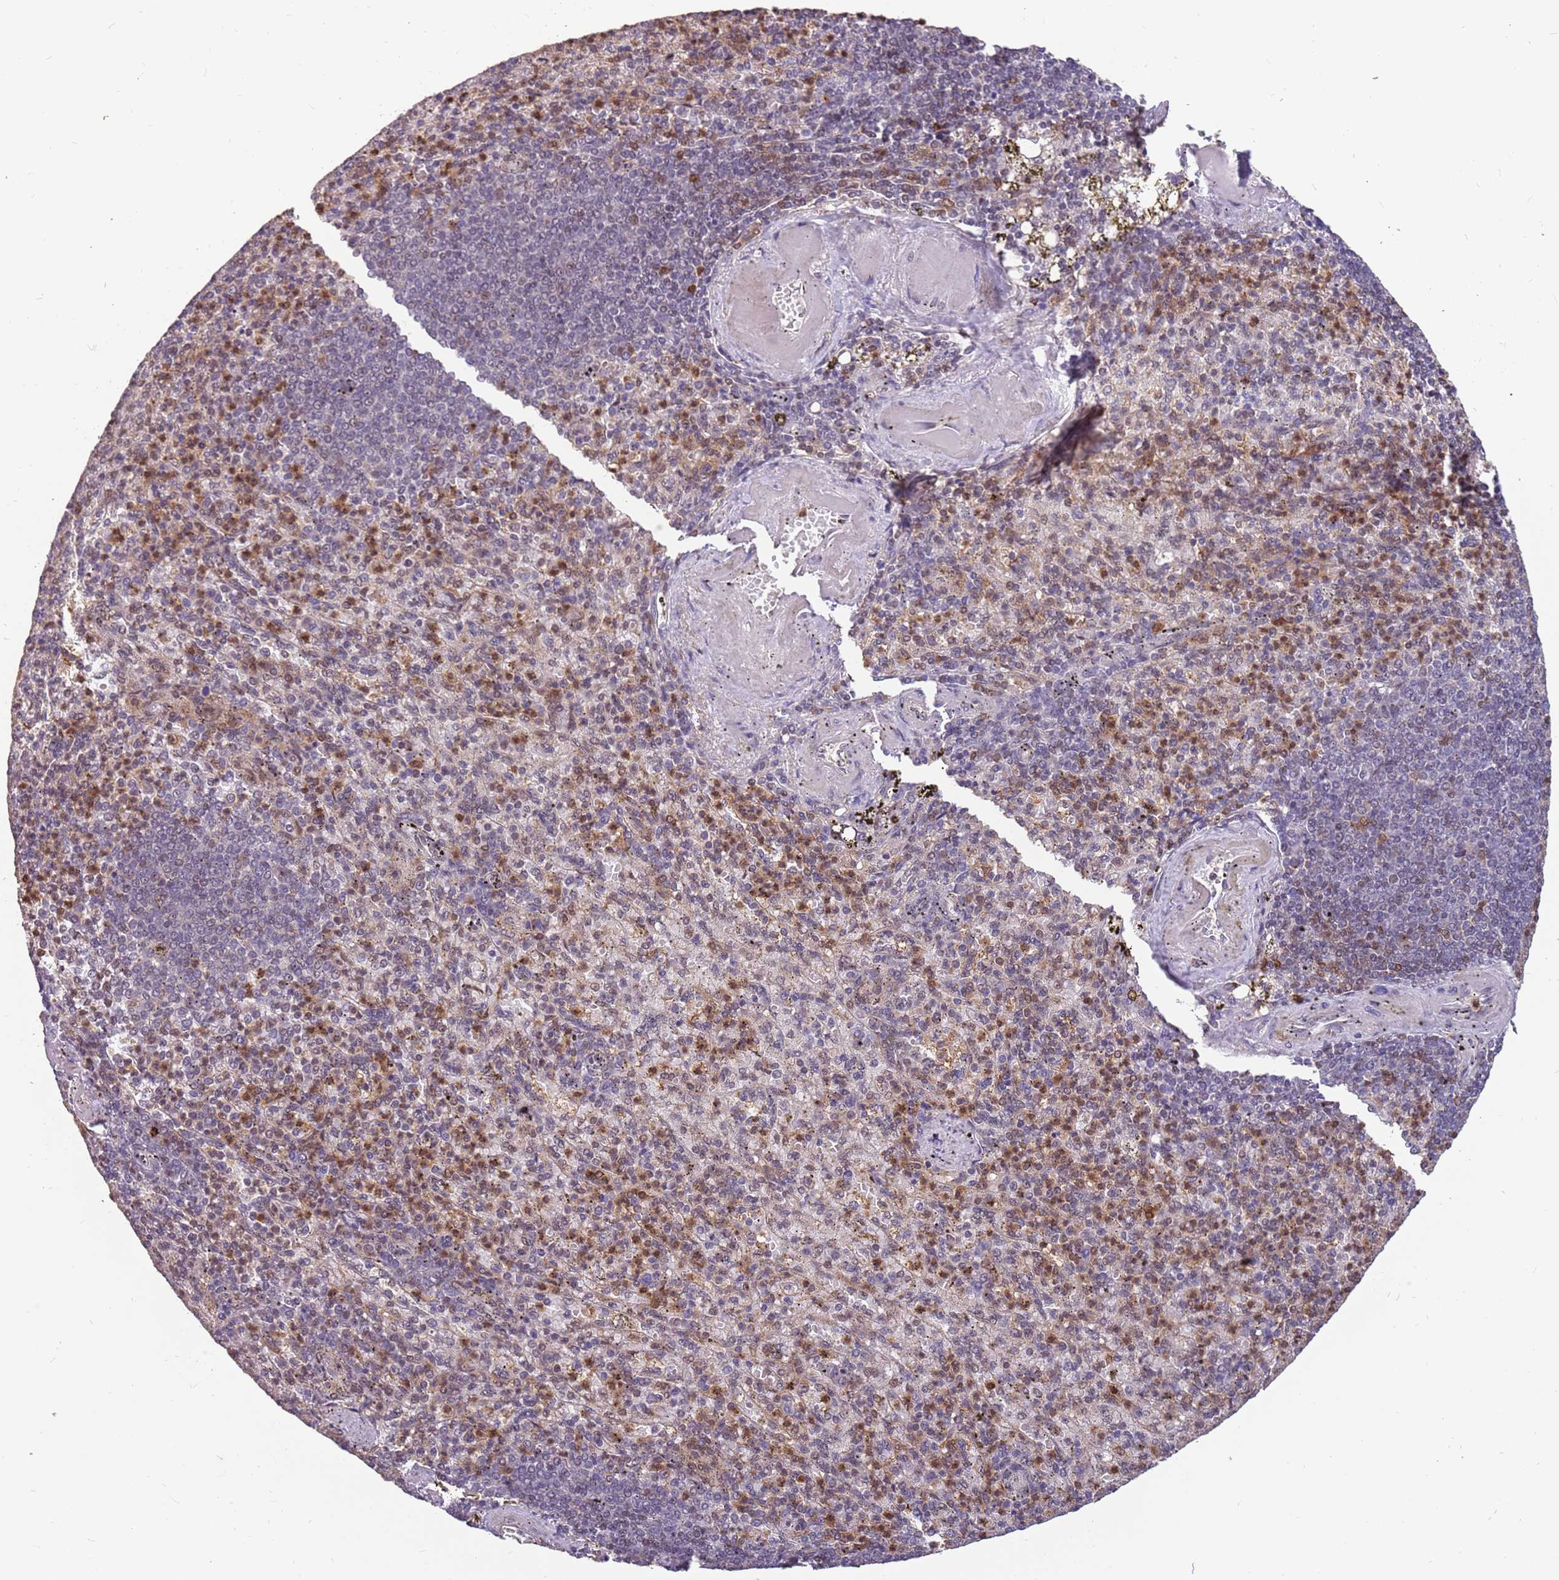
{"staining": {"intensity": "moderate", "quantity": "25%-75%", "location": "cytoplasmic/membranous,nuclear"}, "tissue": "spleen", "cell_type": "Cells in red pulp", "image_type": "normal", "snomed": [{"axis": "morphology", "description": "Normal tissue, NOS"}, {"axis": "topography", "description": "Spleen"}], "caption": "This image shows immunohistochemistry (IHC) staining of unremarkable spleen, with medium moderate cytoplasmic/membranous,nuclear staining in about 25%-75% of cells in red pulp.", "gene": "GBP2", "patient": {"sex": "female", "age": 74}}